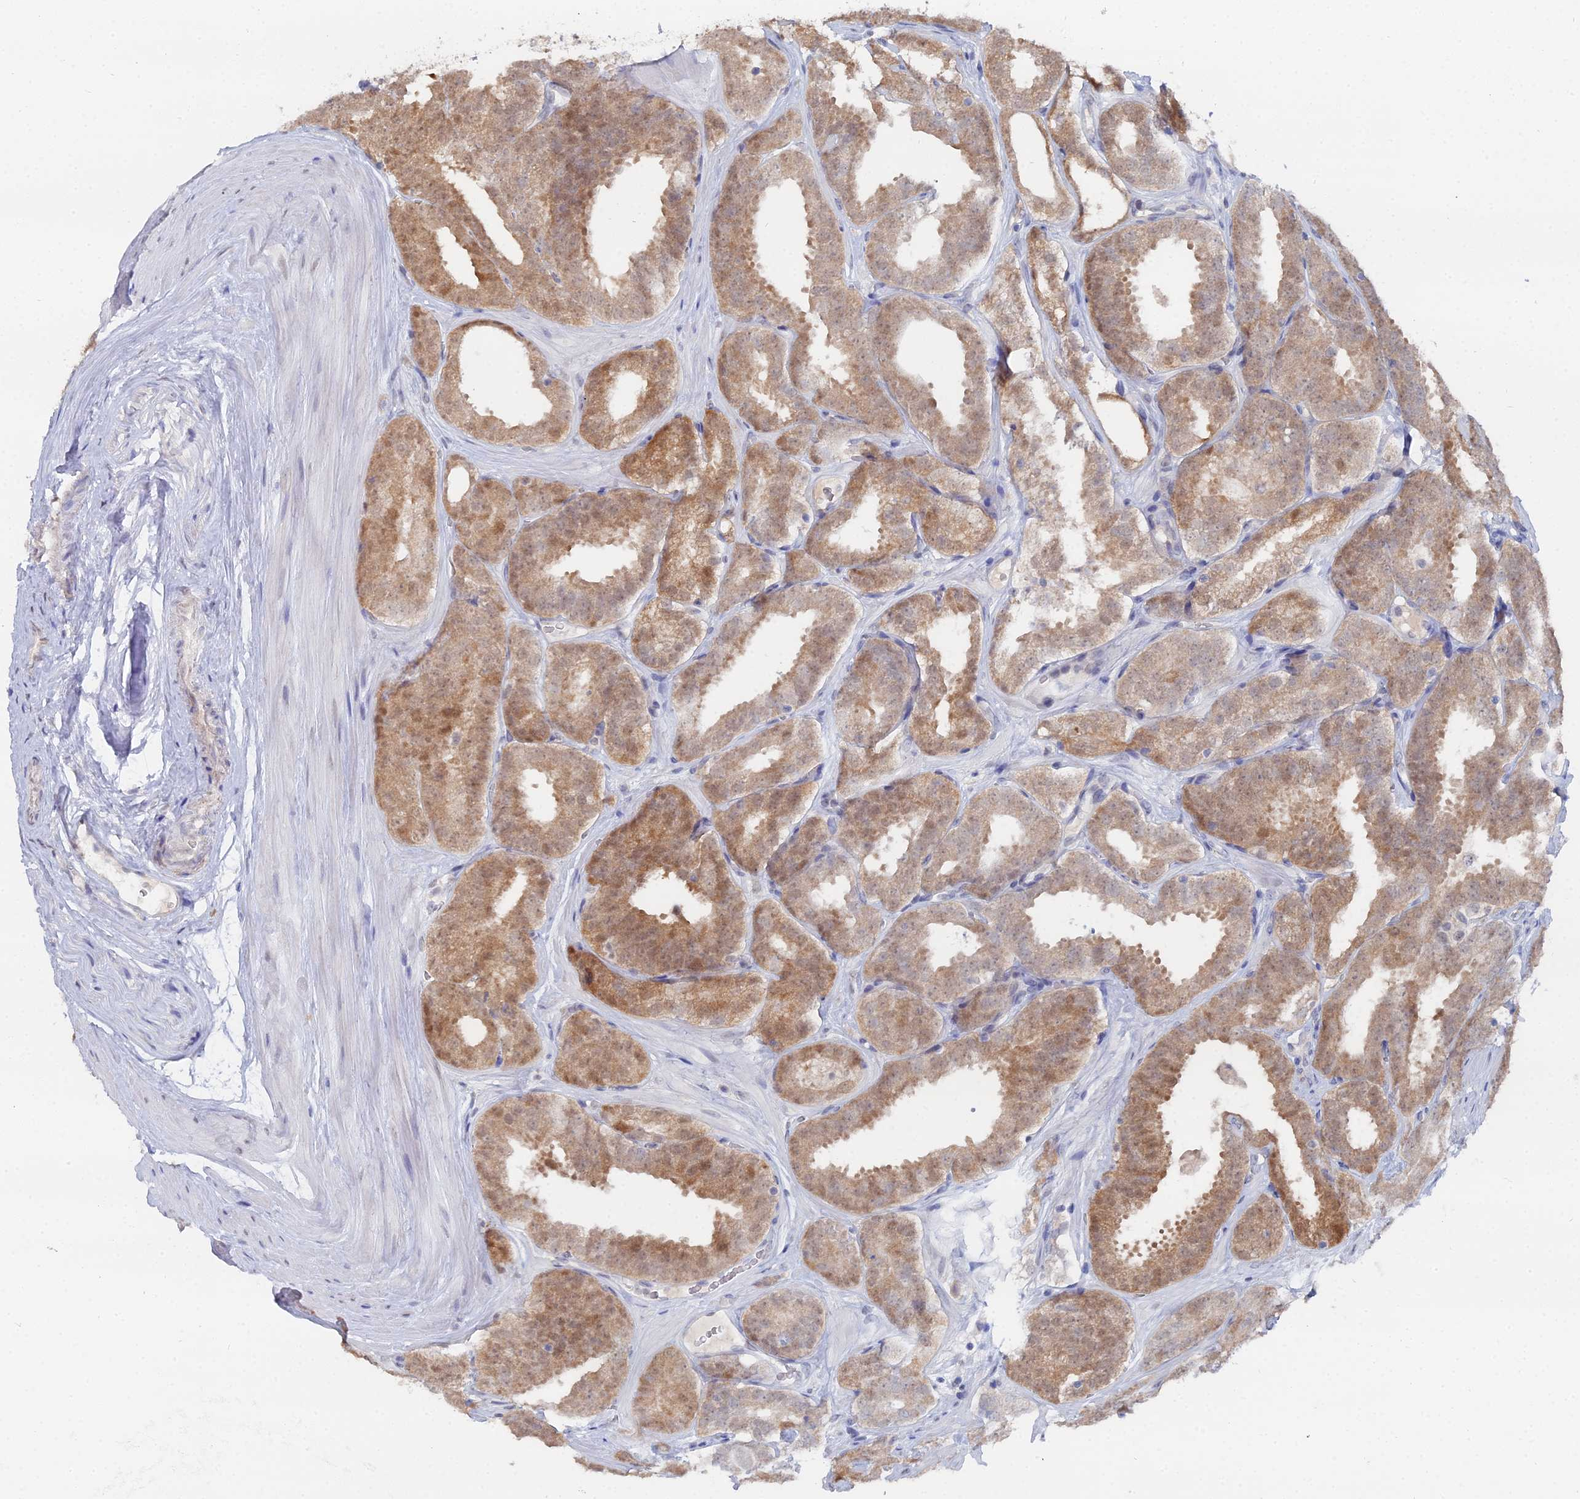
{"staining": {"intensity": "moderate", "quantity": ">75%", "location": "cytoplasmic/membranous"}, "tissue": "prostate cancer", "cell_type": "Tumor cells", "image_type": "cancer", "snomed": [{"axis": "morphology", "description": "Adenocarcinoma, High grade"}, {"axis": "topography", "description": "Prostate"}], "caption": "Human prostate adenocarcinoma (high-grade) stained with a protein marker displays moderate staining in tumor cells.", "gene": "THAP4", "patient": {"sex": "male", "age": 63}}